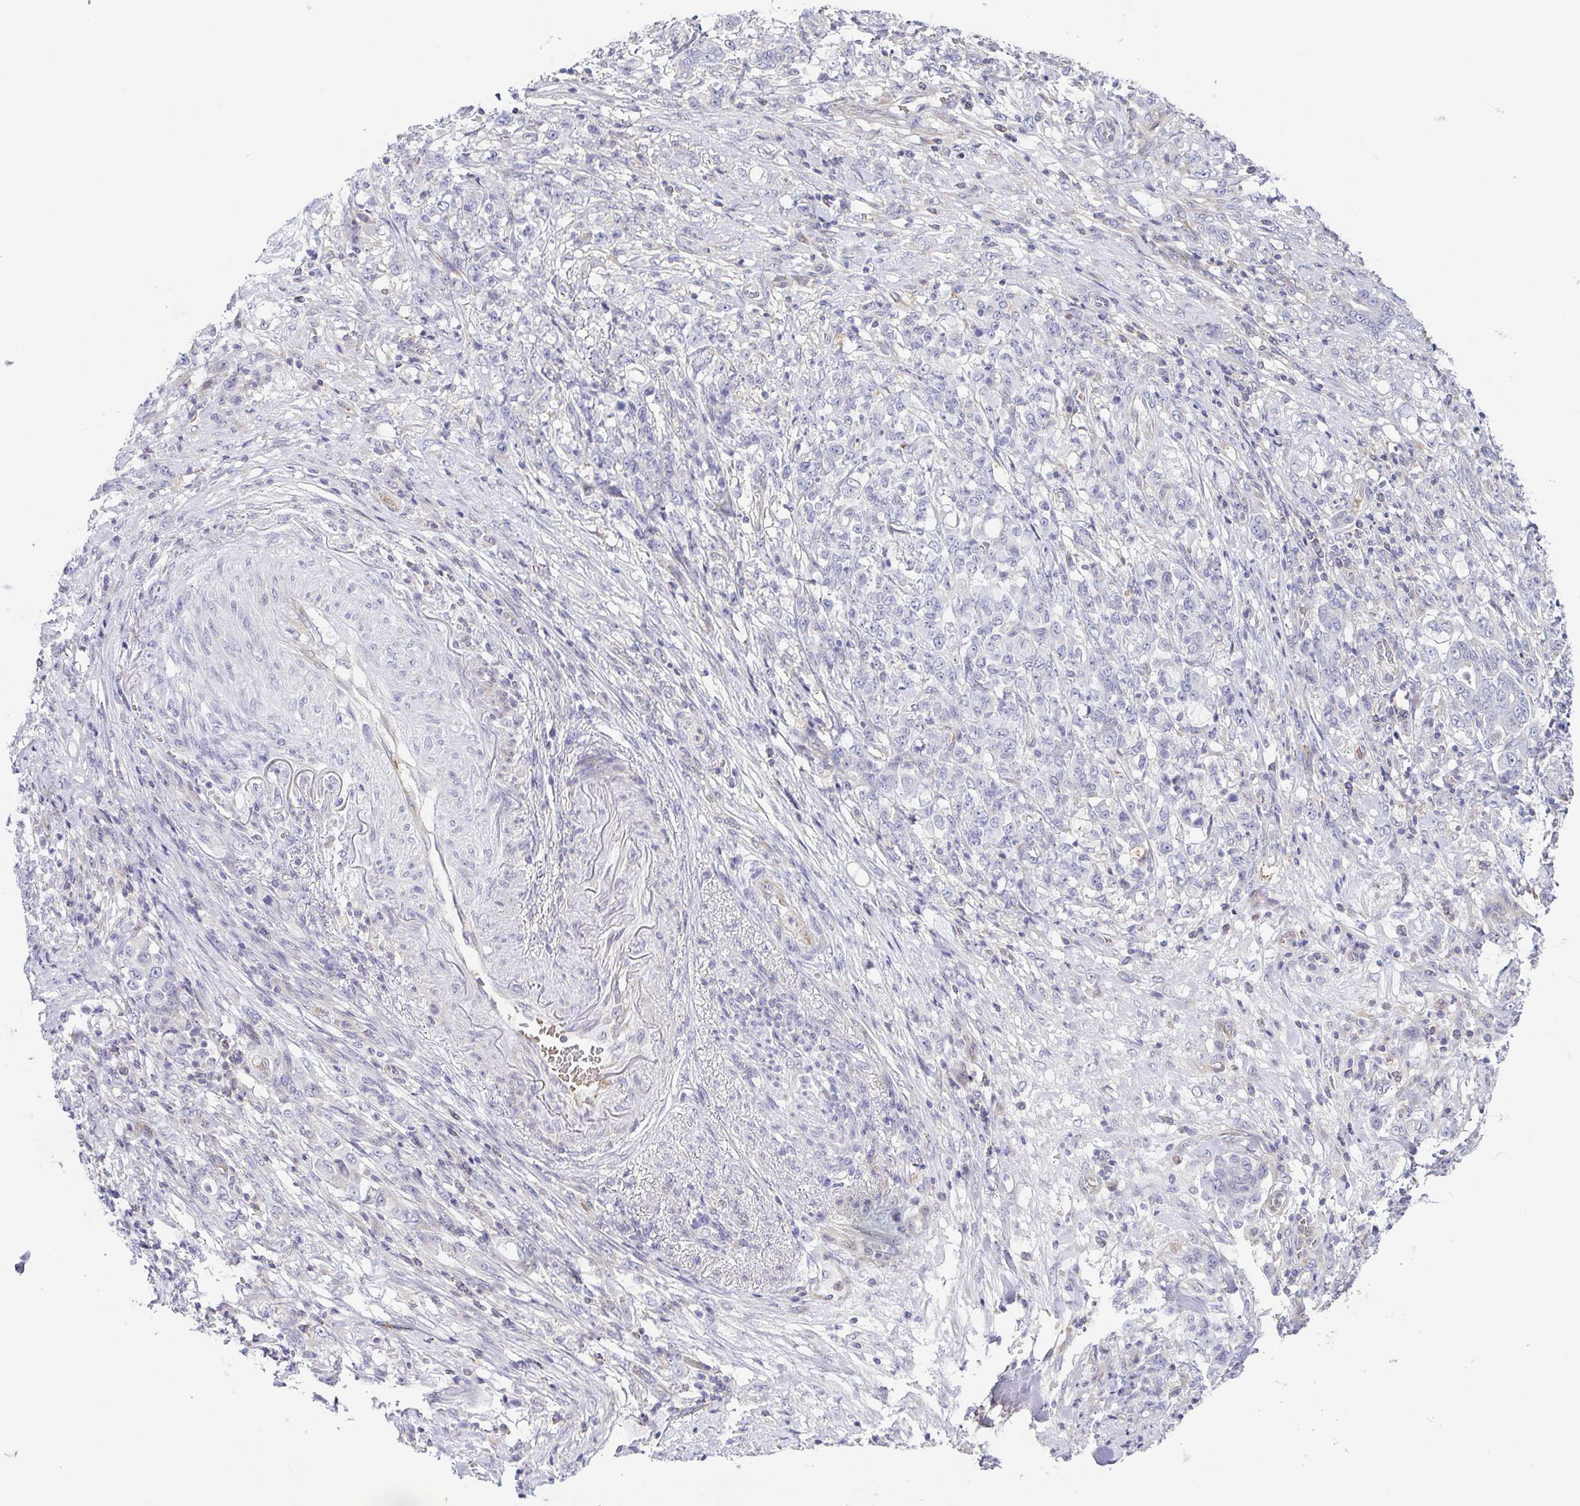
{"staining": {"intensity": "negative", "quantity": "none", "location": "none"}, "tissue": "stomach cancer", "cell_type": "Tumor cells", "image_type": "cancer", "snomed": [{"axis": "morphology", "description": "Adenocarcinoma, NOS"}, {"axis": "topography", "description": "Stomach"}], "caption": "Protein analysis of stomach cancer shows no significant expression in tumor cells.", "gene": "FAM162B", "patient": {"sex": "female", "age": 79}}